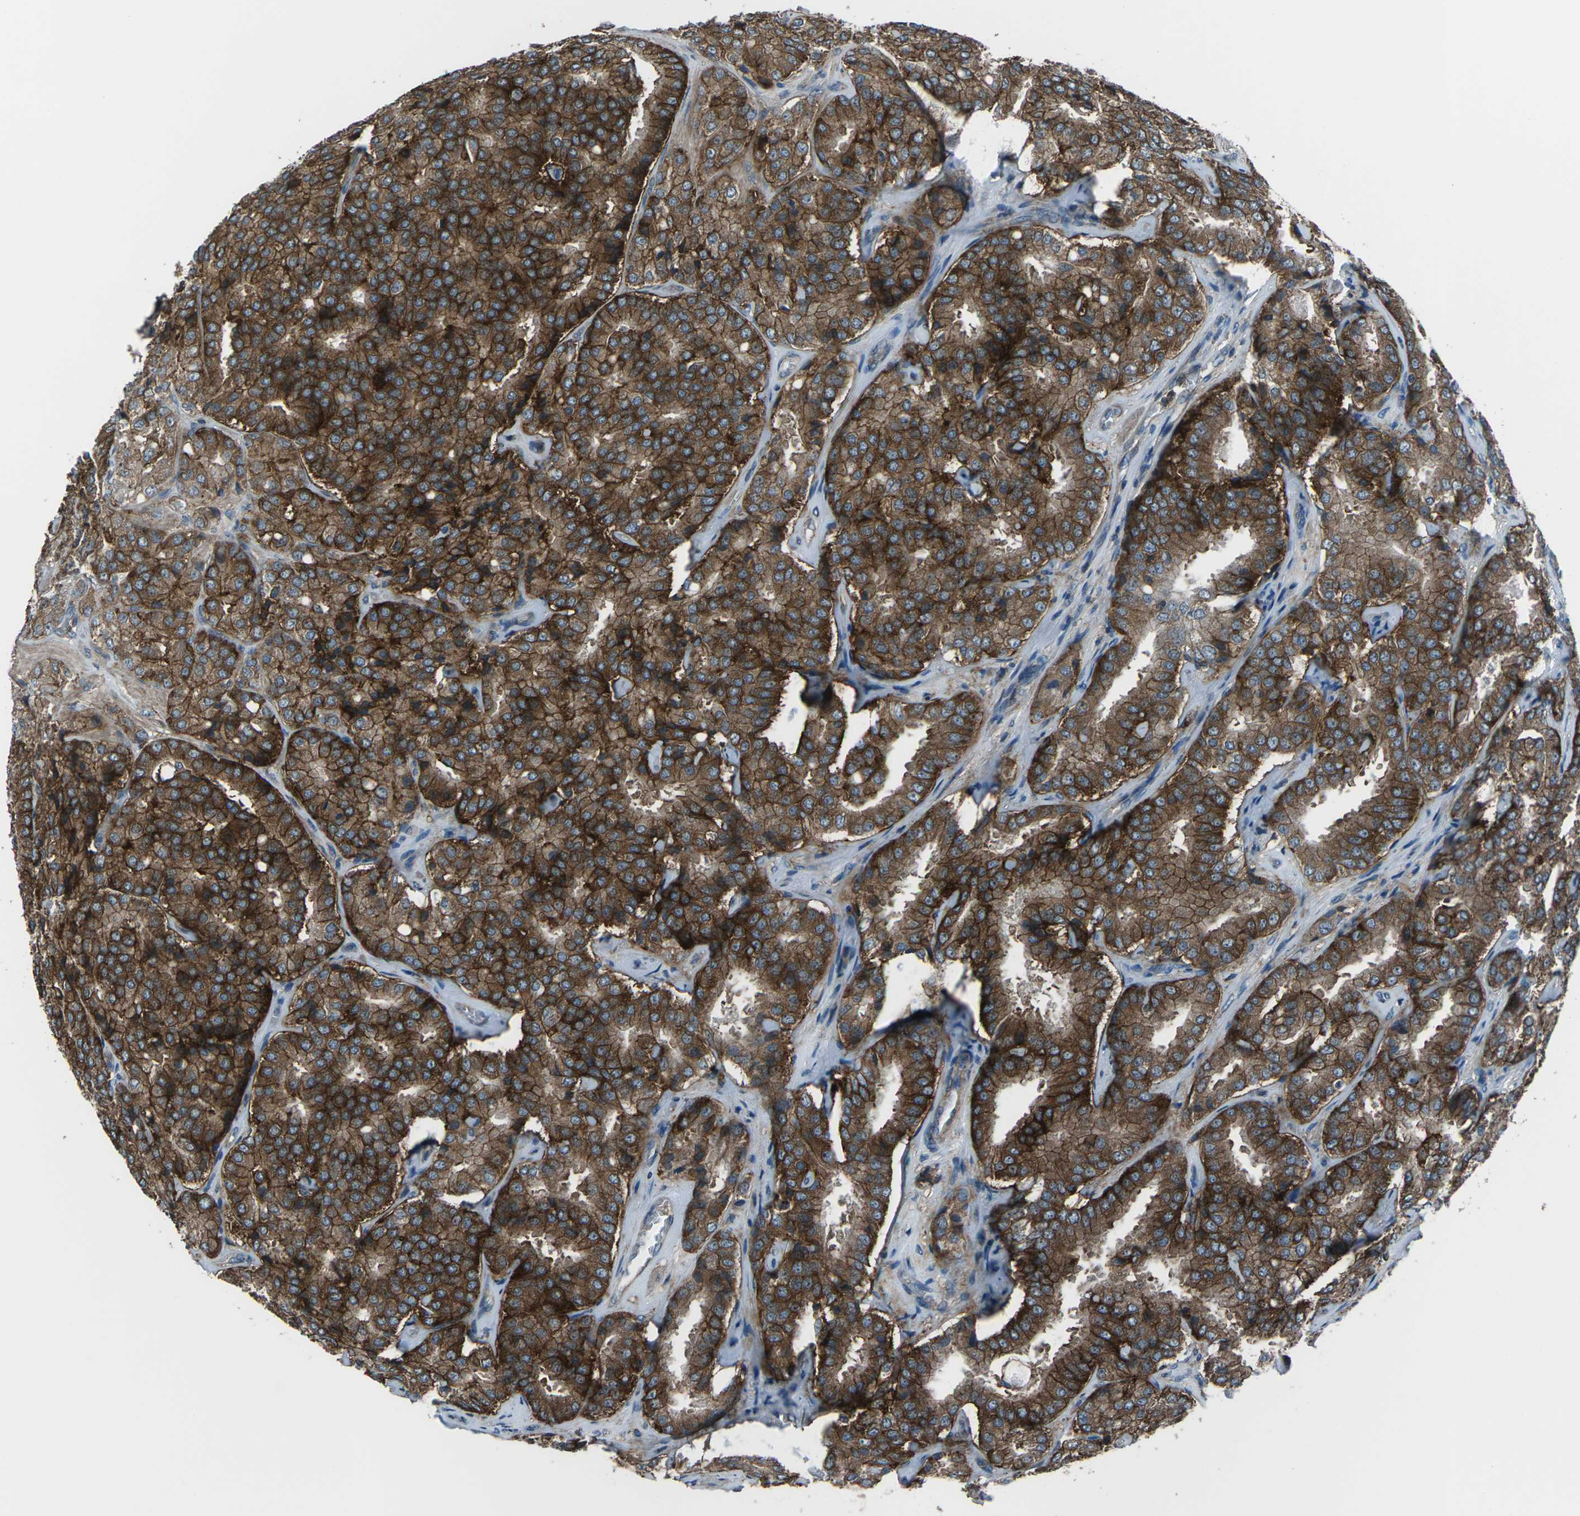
{"staining": {"intensity": "strong", "quantity": ">75%", "location": "cytoplasmic/membranous"}, "tissue": "prostate cancer", "cell_type": "Tumor cells", "image_type": "cancer", "snomed": [{"axis": "morphology", "description": "Adenocarcinoma, High grade"}, {"axis": "topography", "description": "Prostate"}], "caption": "Immunohistochemical staining of human prostate cancer (adenocarcinoma (high-grade)) demonstrates strong cytoplasmic/membranous protein expression in about >75% of tumor cells.", "gene": "CMTM4", "patient": {"sex": "male", "age": 65}}